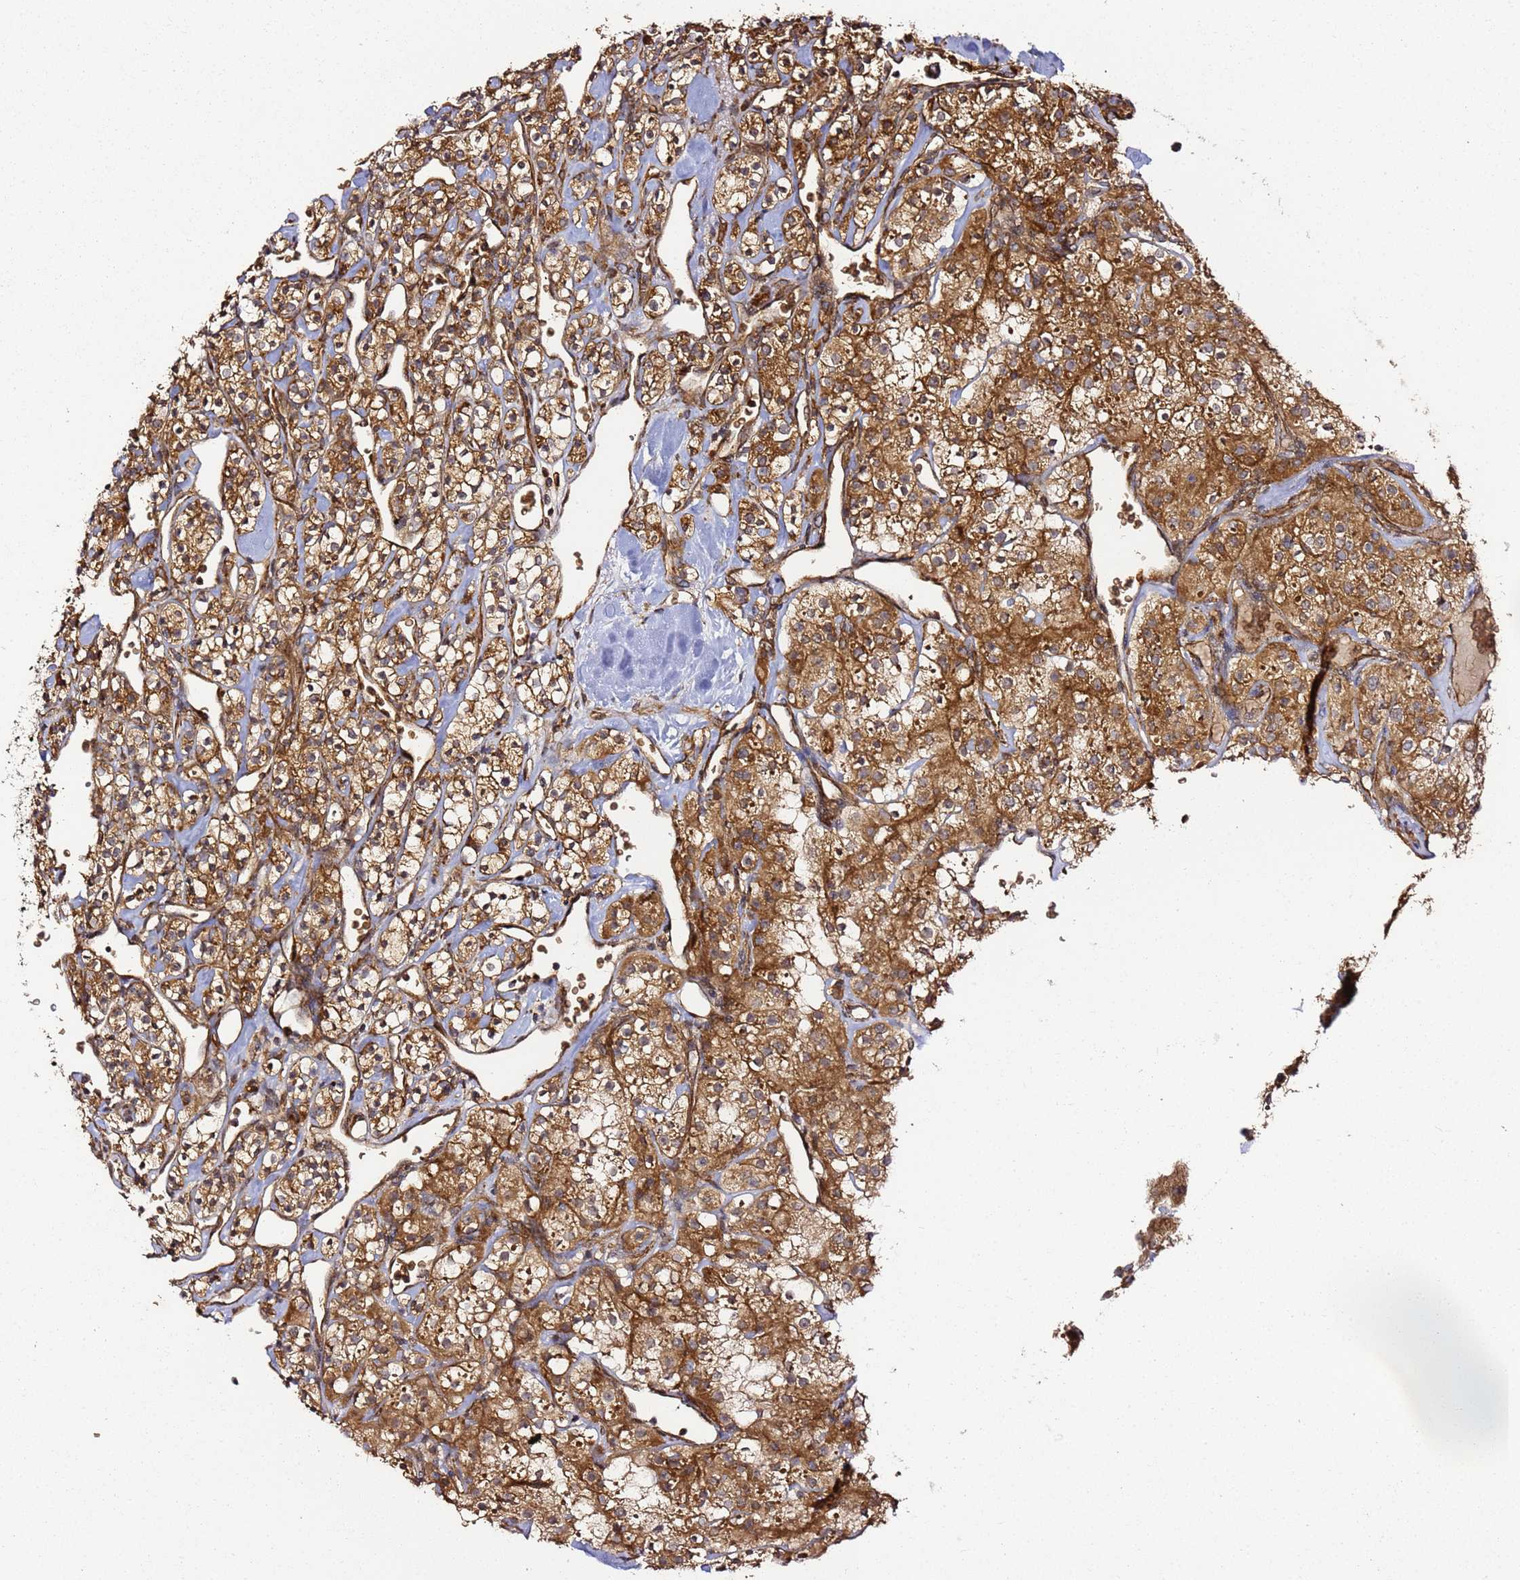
{"staining": {"intensity": "strong", "quantity": ">75%", "location": "cytoplasmic/membranous"}, "tissue": "renal cancer", "cell_type": "Tumor cells", "image_type": "cancer", "snomed": [{"axis": "morphology", "description": "Adenocarcinoma, NOS"}, {"axis": "topography", "description": "Kidney"}], "caption": "IHC histopathology image of neoplastic tissue: adenocarcinoma (renal) stained using immunohistochemistry (IHC) demonstrates high levels of strong protein expression localized specifically in the cytoplasmic/membranous of tumor cells, appearing as a cytoplasmic/membranous brown color.", "gene": "TM2D2", "patient": {"sex": "male", "age": 77}}